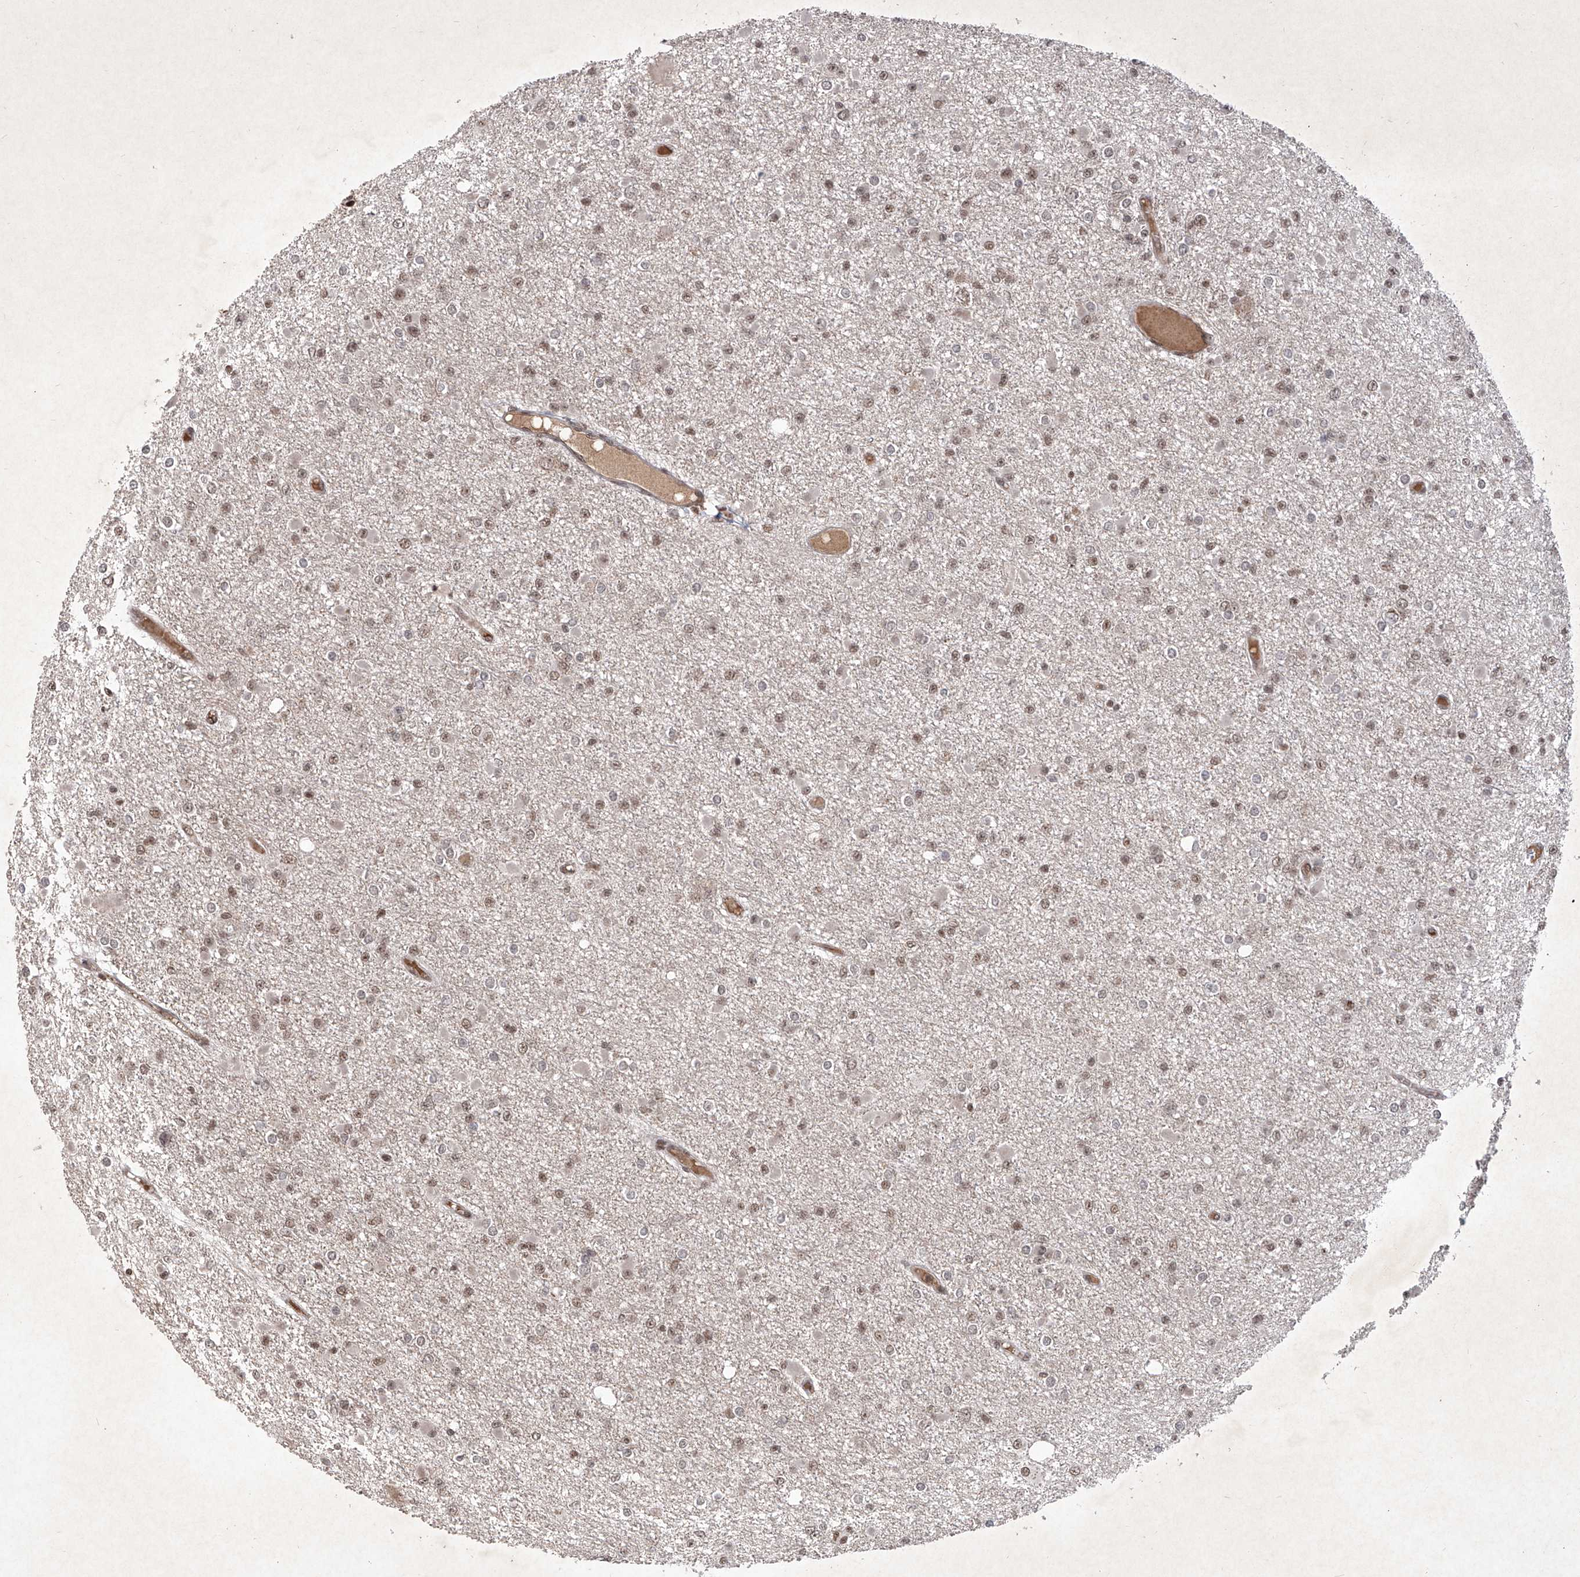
{"staining": {"intensity": "moderate", "quantity": ">75%", "location": "nuclear"}, "tissue": "glioma", "cell_type": "Tumor cells", "image_type": "cancer", "snomed": [{"axis": "morphology", "description": "Glioma, malignant, Low grade"}, {"axis": "topography", "description": "Brain"}], "caption": "A photomicrograph of human glioma stained for a protein displays moderate nuclear brown staining in tumor cells.", "gene": "IRF2", "patient": {"sex": "female", "age": 22}}